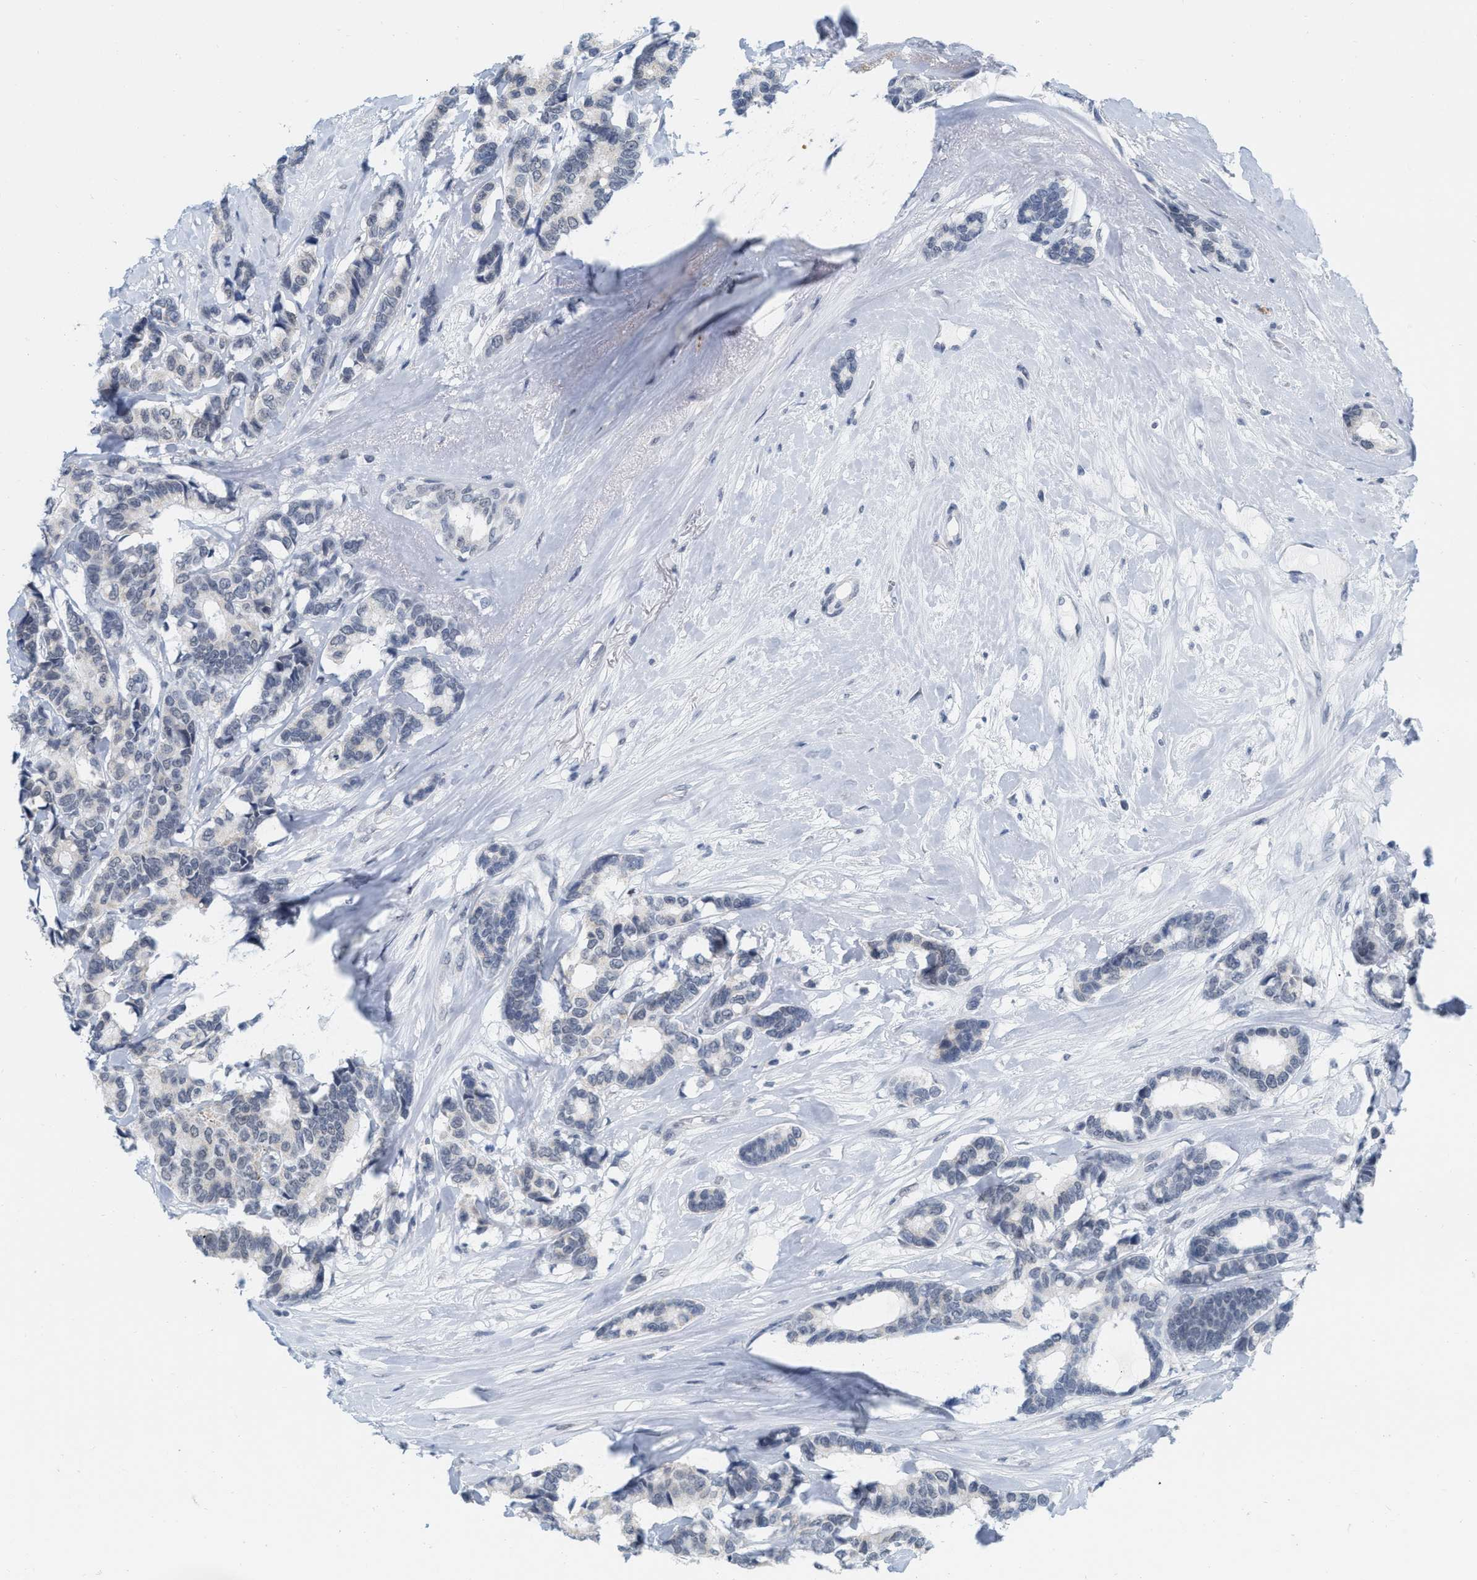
{"staining": {"intensity": "negative", "quantity": "none", "location": "none"}, "tissue": "breast cancer", "cell_type": "Tumor cells", "image_type": "cancer", "snomed": [{"axis": "morphology", "description": "Duct carcinoma"}, {"axis": "topography", "description": "Breast"}], "caption": "Tumor cells show no significant protein expression in breast cancer (infiltrating ductal carcinoma).", "gene": "XIRP1", "patient": {"sex": "female", "age": 87}}